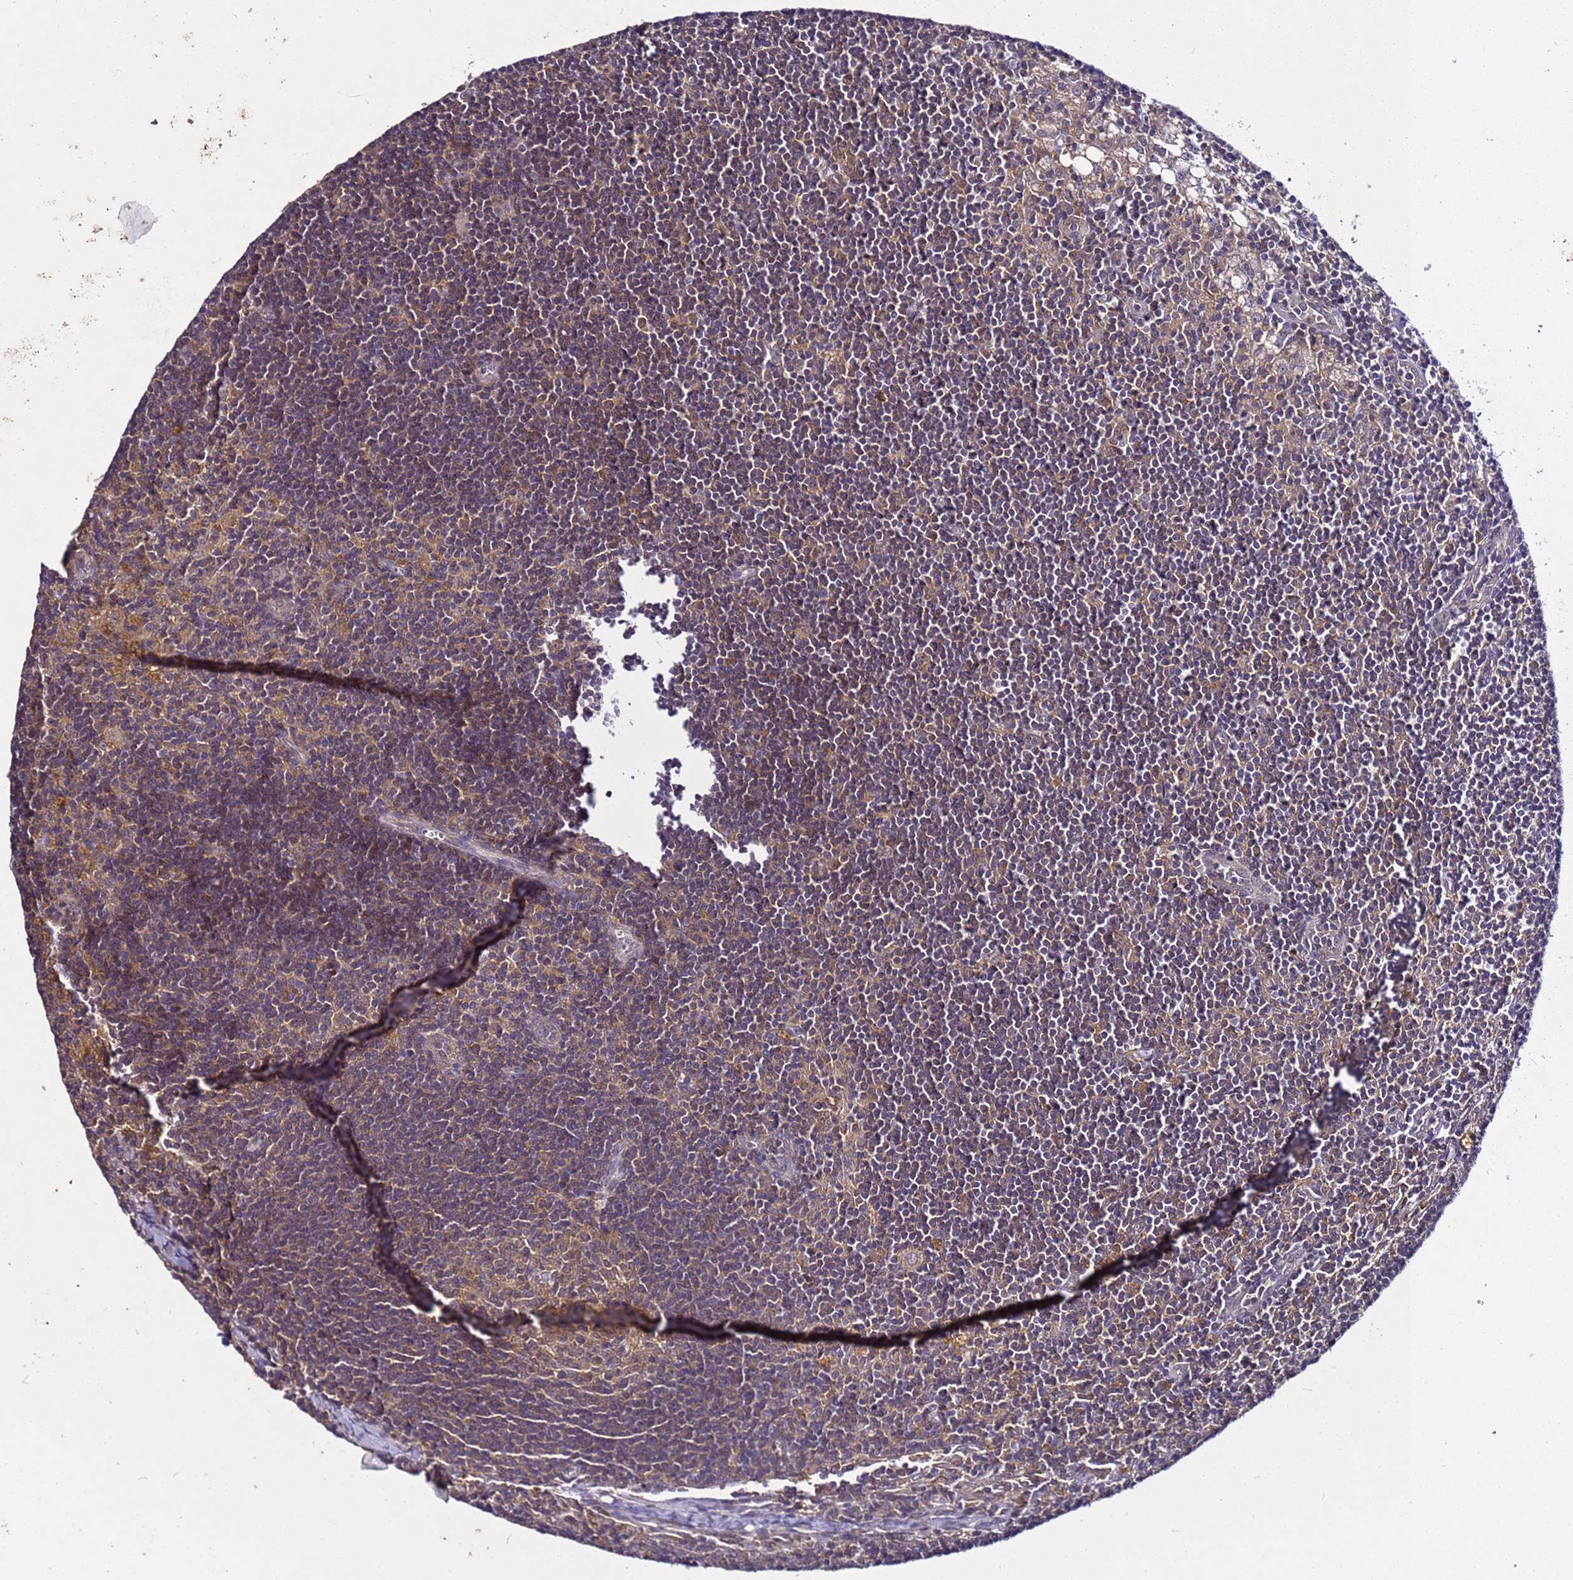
{"staining": {"intensity": "moderate", "quantity": ">75%", "location": "cytoplasmic/membranous"}, "tissue": "lymph node", "cell_type": "Germinal center cells", "image_type": "normal", "snomed": [{"axis": "morphology", "description": "Normal tissue, NOS"}, {"axis": "topography", "description": "Lymph node"}], "caption": "Moderate cytoplasmic/membranous protein positivity is present in approximately >75% of germinal center cells in lymph node.", "gene": "GSPT2", "patient": {"sex": "male", "age": 24}}